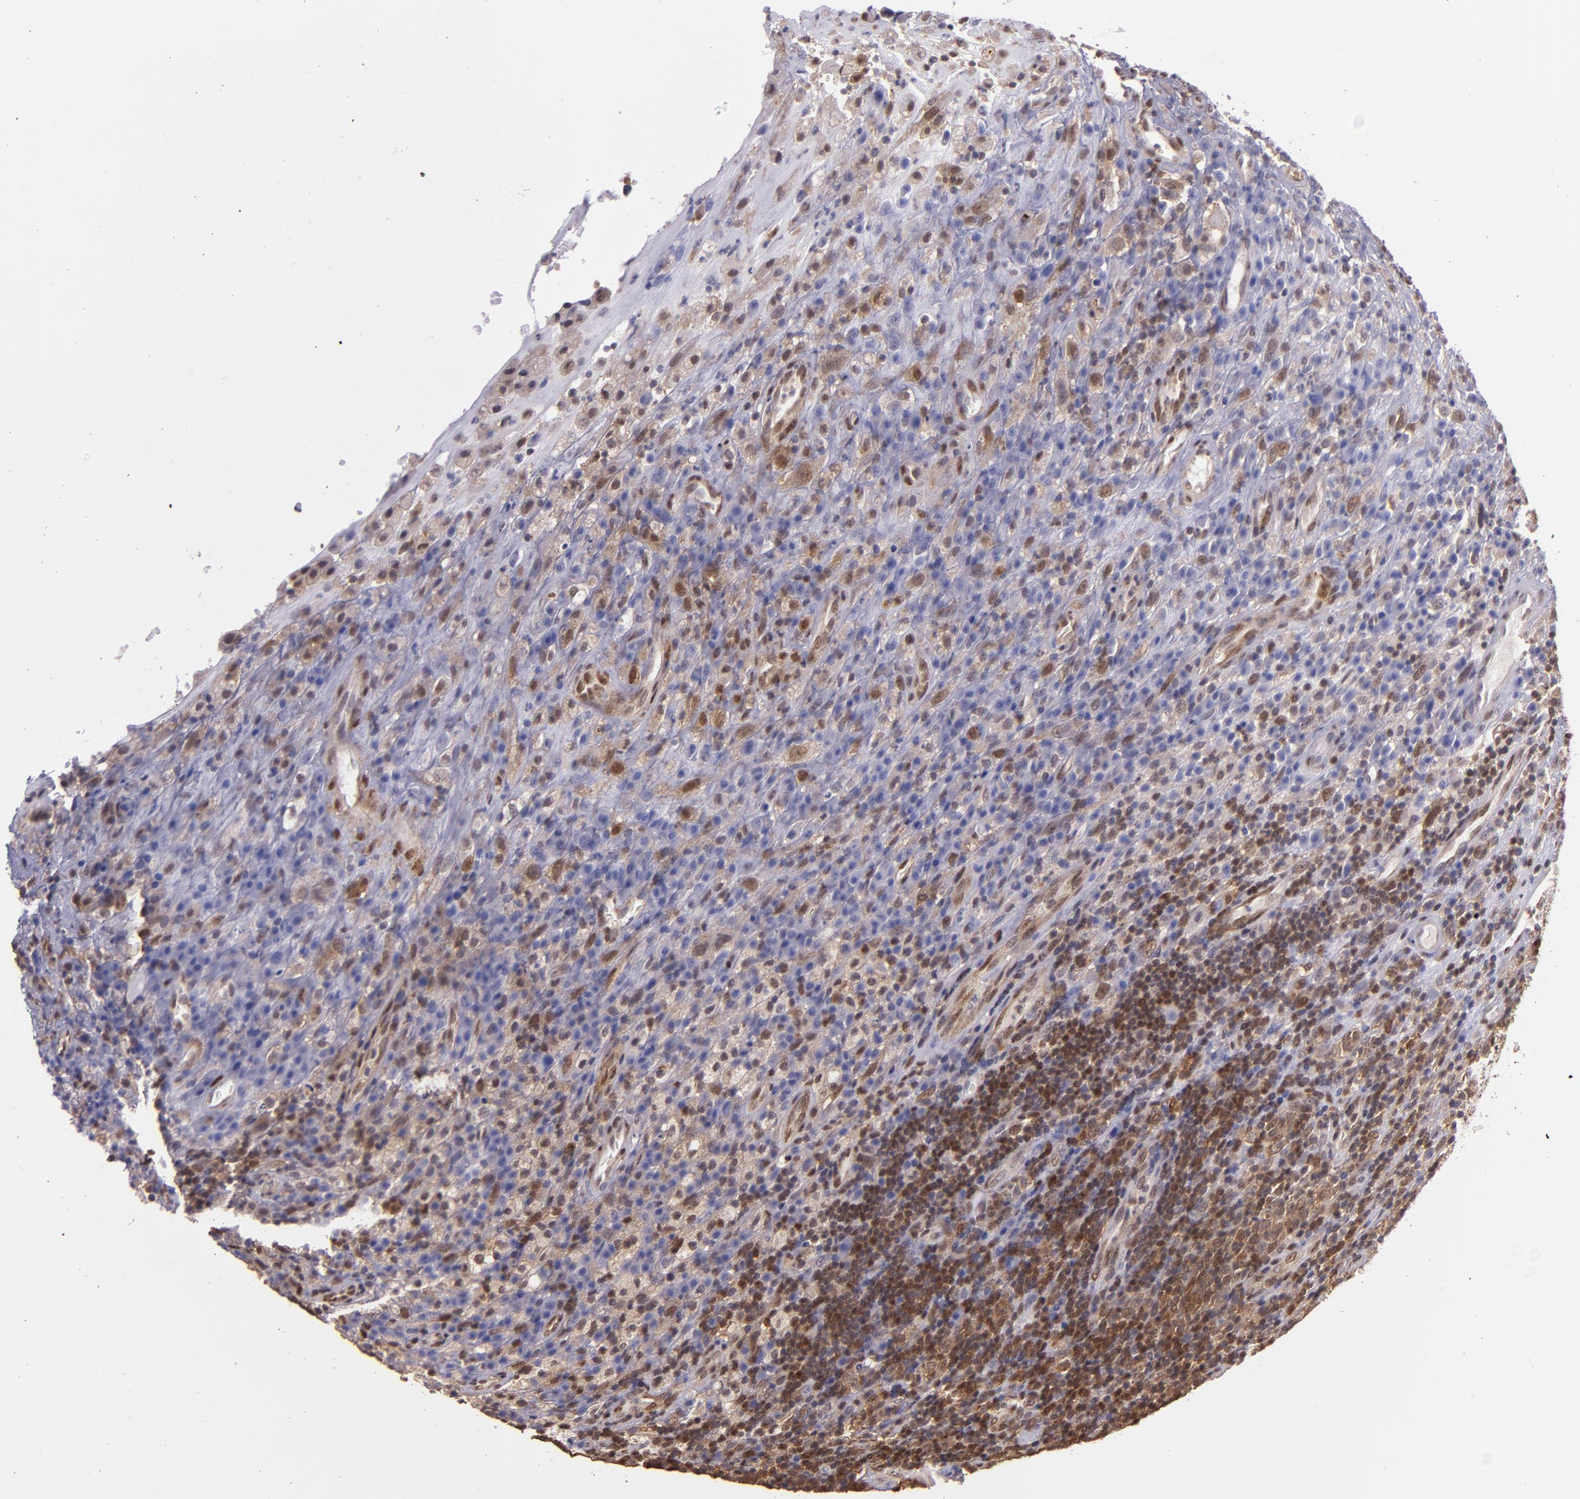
{"staining": {"intensity": "moderate", "quantity": "<25%", "location": "cytoplasmic/membranous,nuclear"}, "tissue": "testis cancer", "cell_type": "Tumor cells", "image_type": "cancer", "snomed": [{"axis": "morphology", "description": "Necrosis, NOS"}, {"axis": "morphology", "description": "Carcinoma, Embryonal, NOS"}, {"axis": "topography", "description": "Testis"}], "caption": "Protein staining shows moderate cytoplasmic/membranous and nuclear staining in about <25% of tumor cells in embryonal carcinoma (testis). (DAB = brown stain, brightfield microscopy at high magnification).", "gene": "STAT6", "patient": {"sex": "male", "age": 19}}